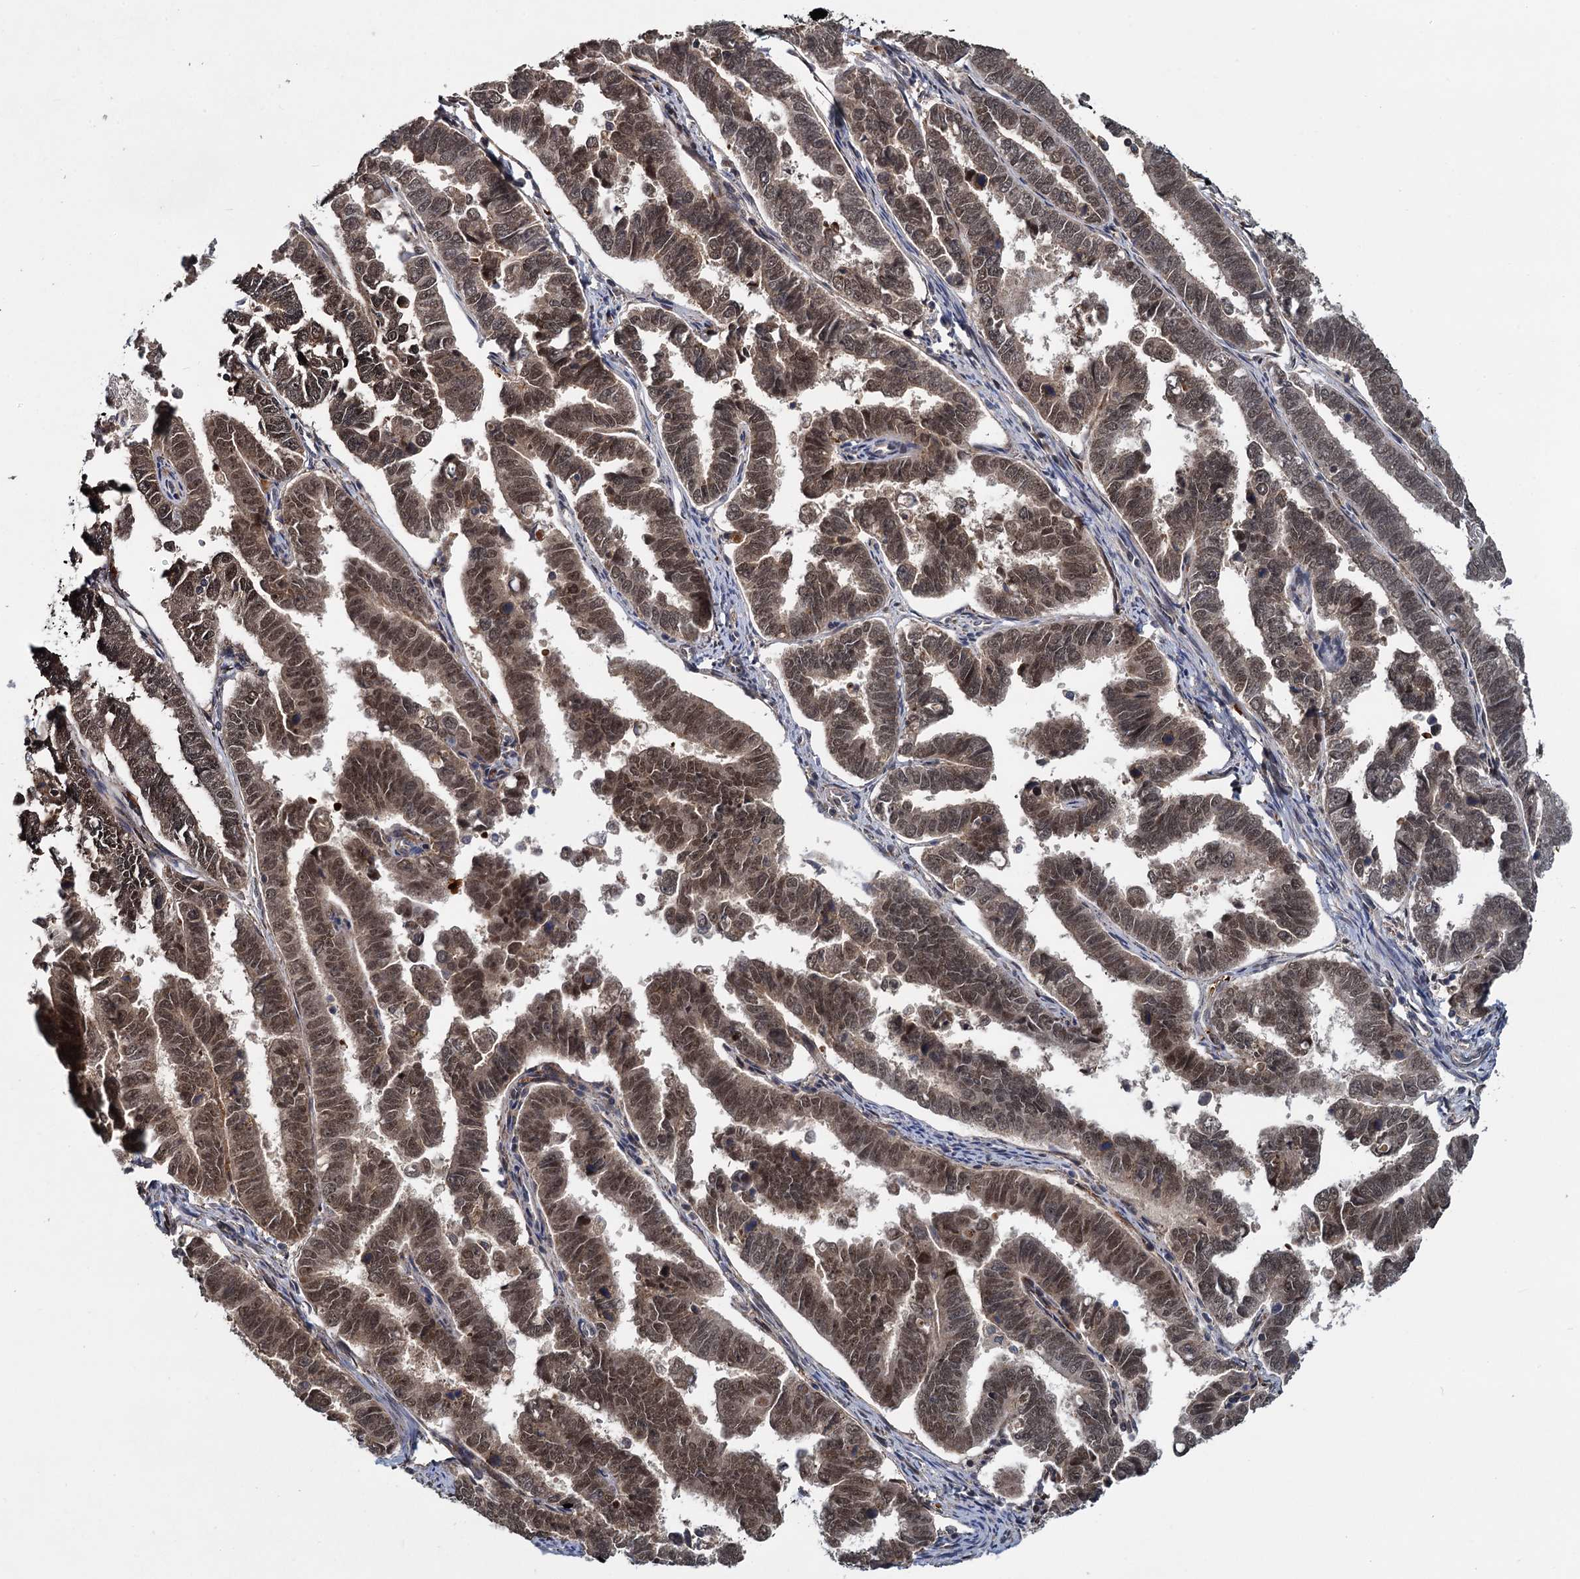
{"staining": {"intensity": "strong", "quantity": ">75%", "location": "nuclear"}, "tissue": "endometrial cancer", "cell_type": "Tumor cells", "image_type": "cancer", "snomed": [{"axis": "morphology", "description": "Adenocarcinoma, NOS"}, {"axis": "topography", "description": "Endometrium"}], "caption": "Protein positivity by immunohistochemistry exhibits strong nuclear positivity in about >75% of tumor cells in endometrial cancer (adenocarcinoma). The protein of interest is stained brown, and the nuclei are stained in blue (DAB (3,3'-diaminobenzidine) IHC with brightfield microscopy, high magnification).", "gene": "FANCI", "patient": {"sex": "female", "age": 75}}